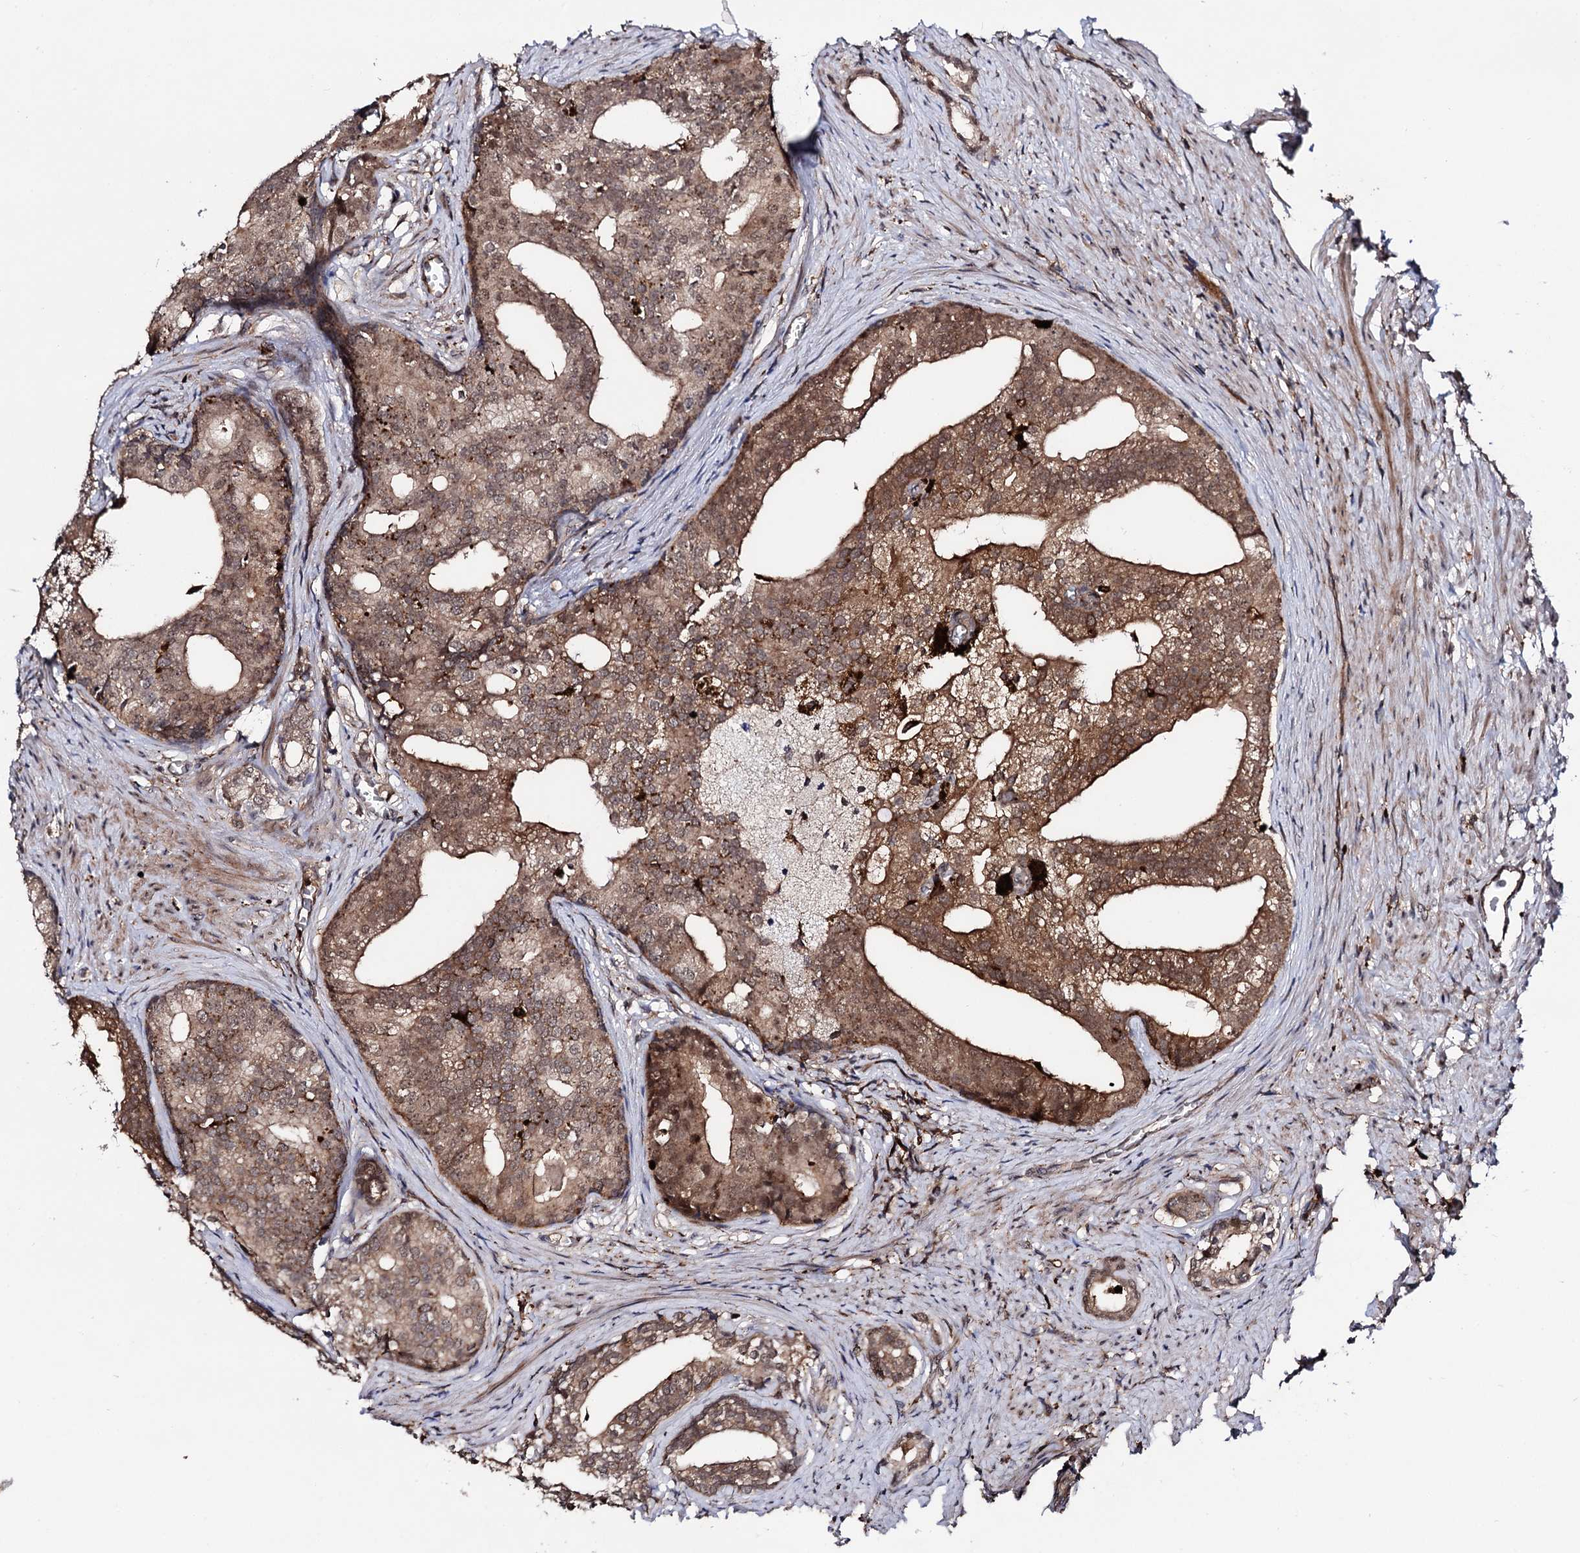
{"staining": {"intensity": "moderate", "quantity": ">75%", "location": "cytoplasmic/membranous,nuclear"}, "tissue": "prostate cancer", "cell_type": "Tumor cells", "image_type": "cancer", "snomed": [{"axis": "morphology", "description": "Adenocarcinoma, Low grade"}, {"axis": "topography", "description": "Prostate"}], "caption": "Prostate adenocarcinoma (low-grade) stained for a protein (brown) shows moderate cytoplasmic/membranous and nuclear positive staining in approximately >75% of tumor cells.", "gene": "MICAL2", "patient": {"sex": "male", "age": 71}}